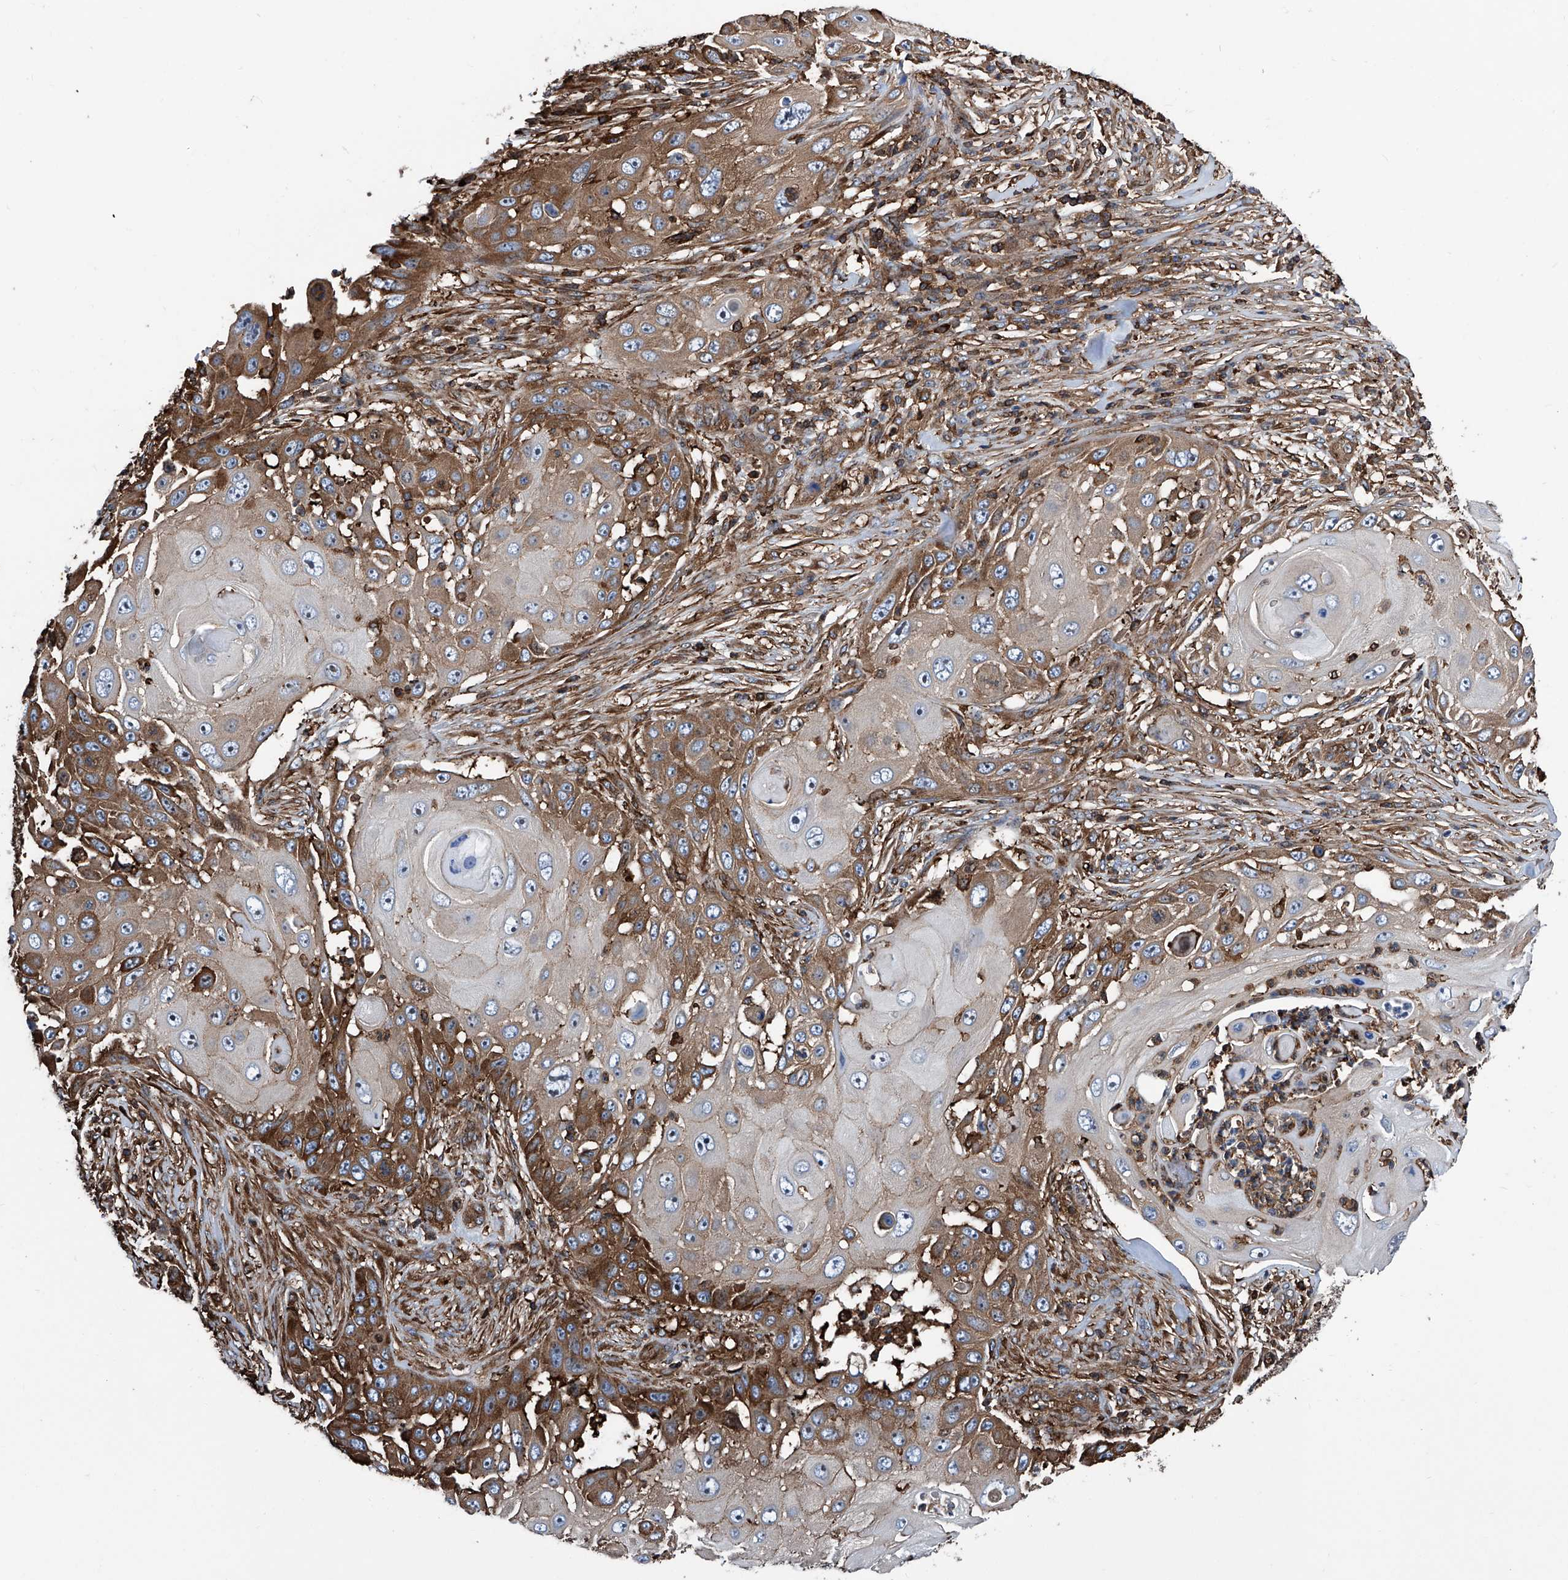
{"staining": {"intensity": "moderate", "quantity": "25%-75%", "location": "cytoplasmic/membranous,nuclear"}, "tissue": "skin cancer", "cell_type": "Tumor cells", "image_type": "cancer", "snomed": [{"axis": "morphology", "description": "Squamous cell carcinoma, NOS"}, {"axis": "topography", "description": "Skin"}], "caption": "Skin cancer was stained to show a protein in brown. There is medium levels of moderate cytoplasmic/membranous and nuclear expression in about 25%-75% of tumor cells.", "gene": "ZNF484", "patient": {"sex": "female", "age": 44}}